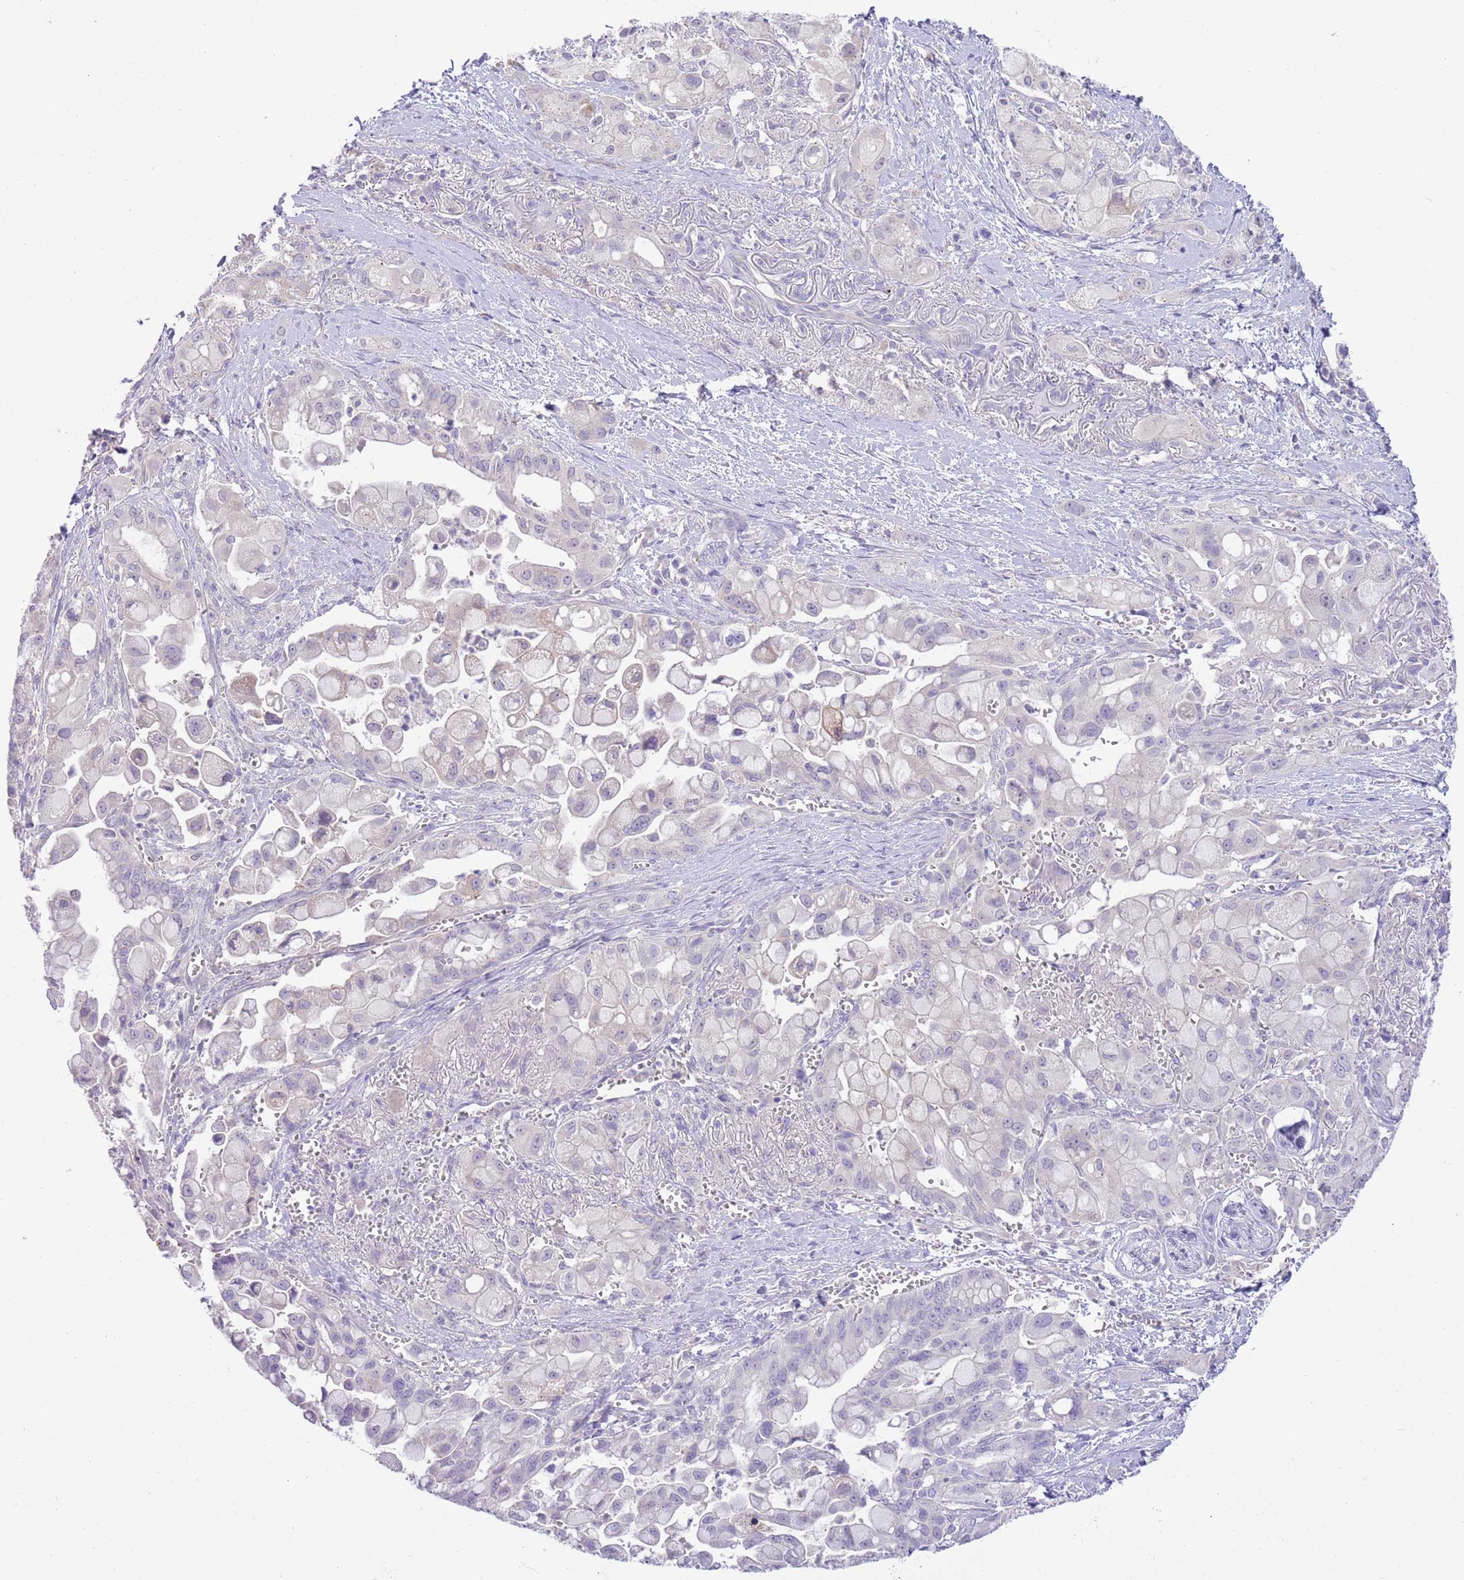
{"staining": {"intensity": "negative", "quantity": "none", "location": "none"}, "tissue": "pancreatic cancer", "cell_type": "Tumor cells", "image_type": "cancer", "snomed": [{"axis": "morphology", "description": "Adenocarcinoma, NOS"}, {"axis": "topography", "description": "Pancreas"}], "caption": "A micrograph of human adenocarcinoma (pancreatic) is negative for staining in tumor cells. (DAB immunohistochemistry with hematoxylin counter stain).", "gene": "SFTPA1", "patient": {"sex": "male", "age": 68}}